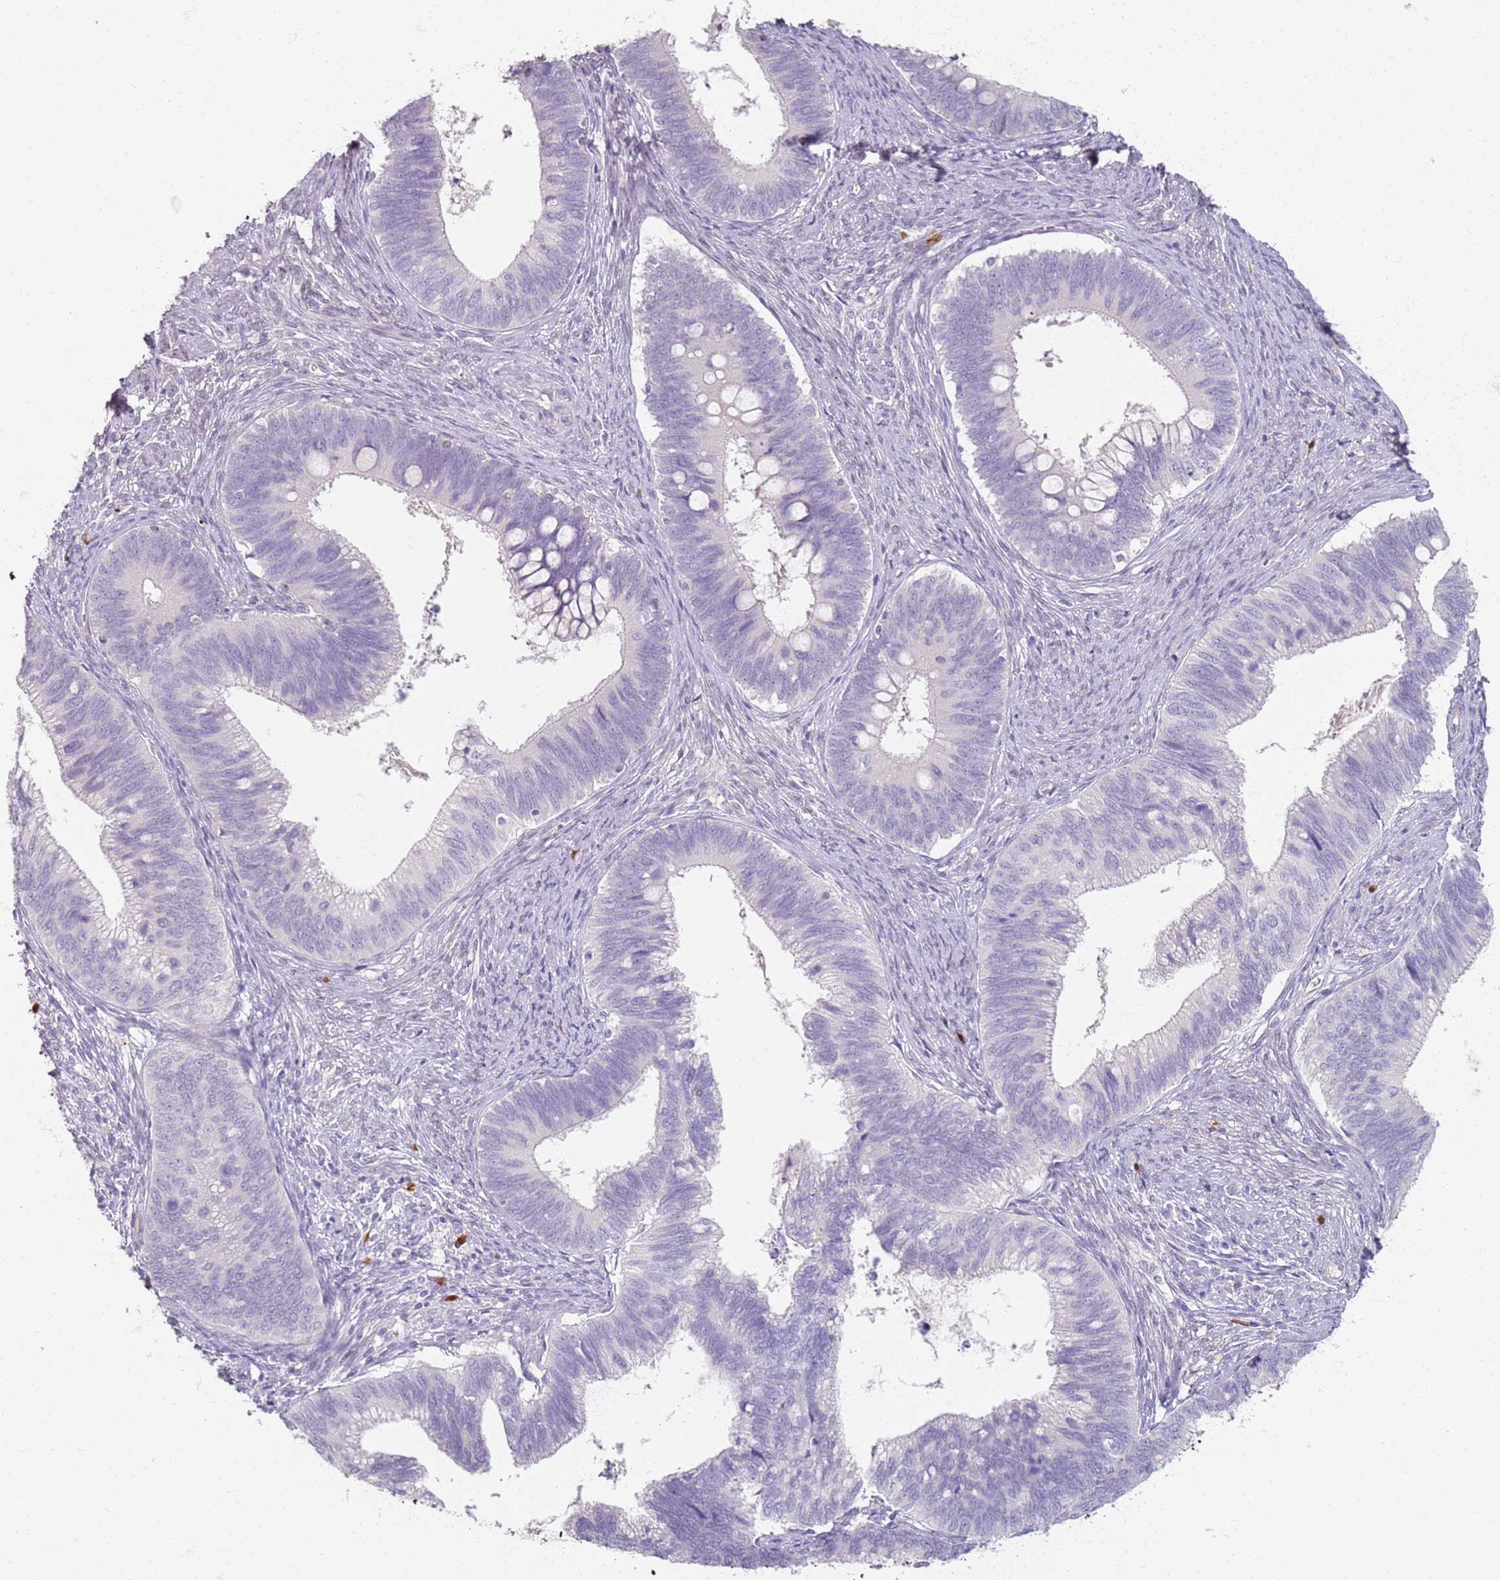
{"staining": {"intensity": "negative", "quantity": "none", "location": "none"}, "tissue": "cervical cancer", "cell_type": "Tumor cells", "image_type": "cancer", "snomed": [{"axis": "morphology", "description": "Adenocarcinoma, NOS"}, {"axis": "topography", "description": "Cervix"}], "caption": "Immunohistochemical staining of human cervical adenocarcinoma exhibits no significant staining in tumor cells. Brightfield microscopy of IHC stained with DAB (brown) and hematoxylin (blue), captured at high magnification.", "gene": "CD40LG", "patient": {"sex": "female", "age": 42}}